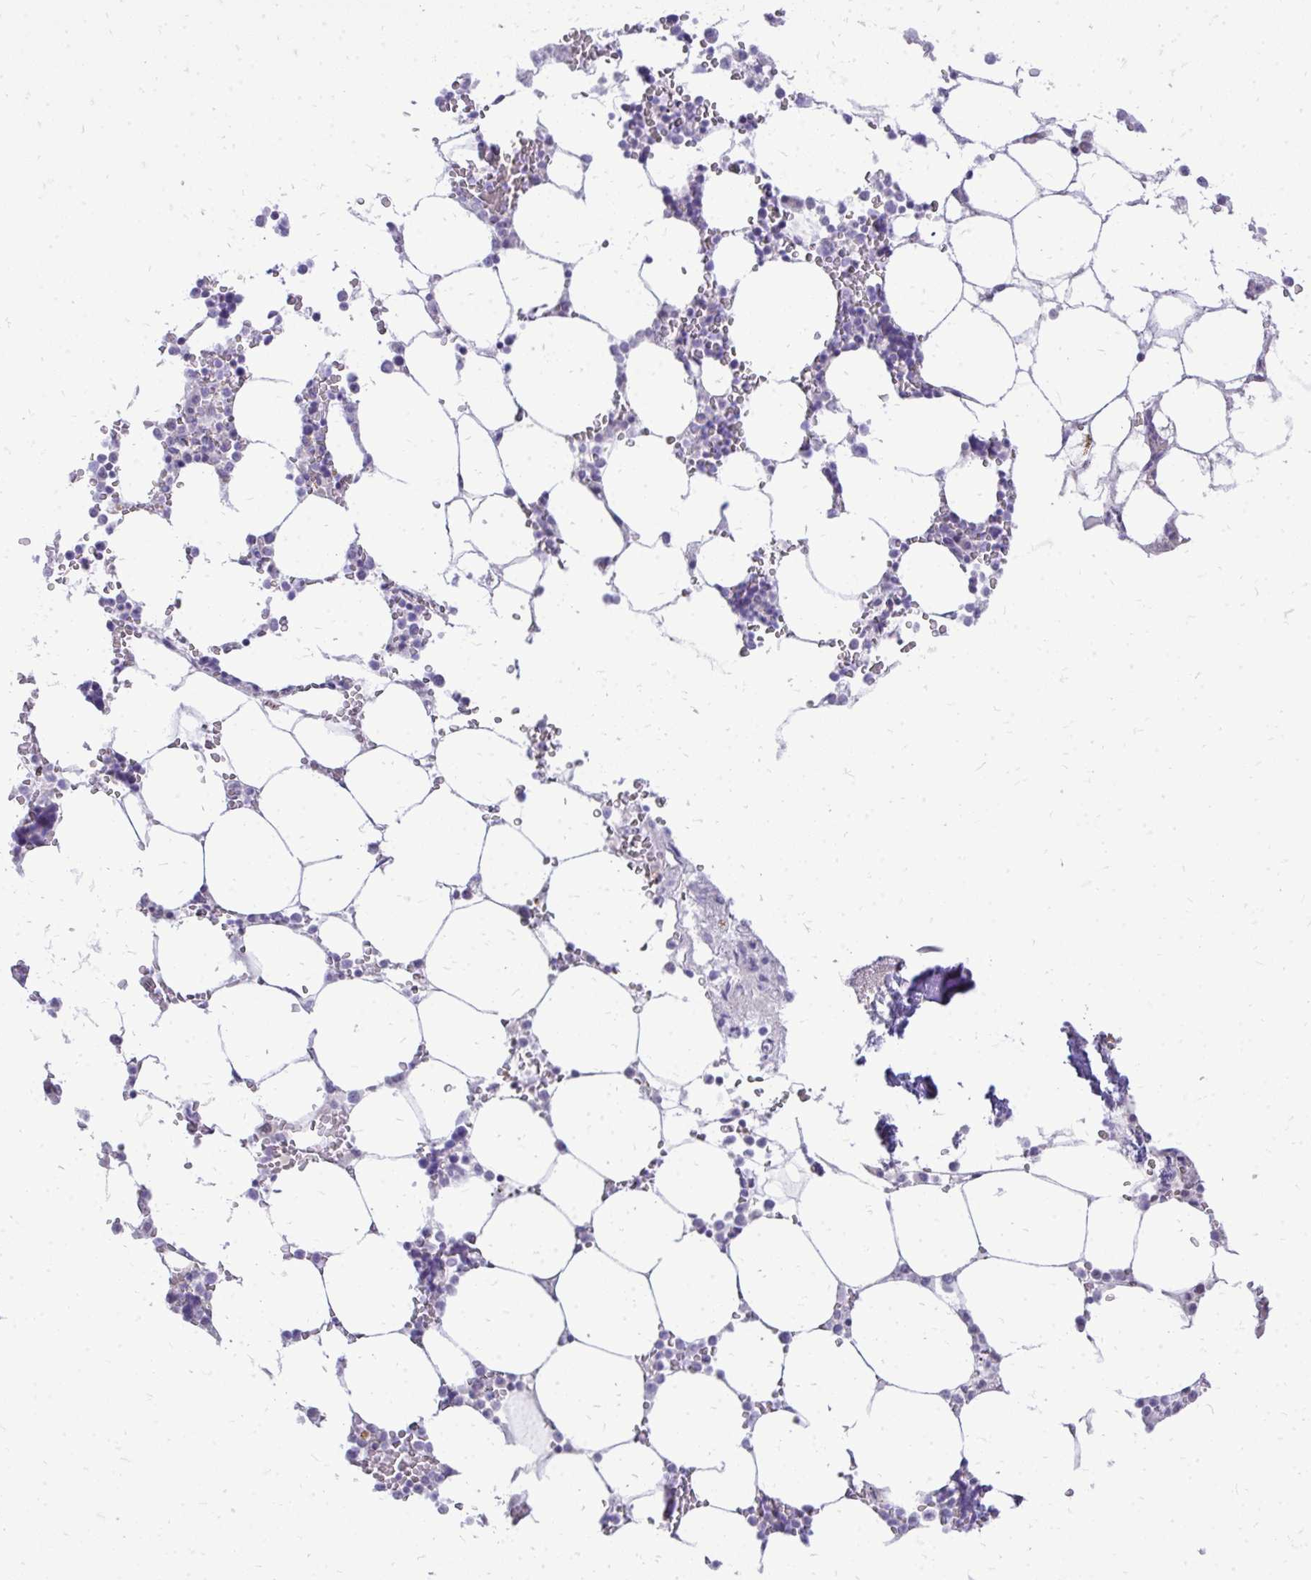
{"staining": {"intensity": "strong", "quantity": "<25%", "location": "cytoplasmic/membranous"}, "tissue": "bone marrow", "cell_type": "Hematopoietic cells", "image_type": "normal", "snomed": [{"axis": "morphology", "description": "Normal tissue, NOS"}, {"axis": "topography", "description": "Bone marrow"}], "caption": "IHC staining of normal bone marrow, which reveals medium levels of strong cytoplasmic/membranous staining in approximately <25% of hematopoietic cells indicating strong cytoplasmic/membranous protein expression. The staining was performed using DAB (3,3'-diaminobenzidine) (brown) for protein detection and nuclei were counterstained in hematoxylin (blue).", "gene": "OR8D1", "patient": {"sex": "male", "age": 64}}